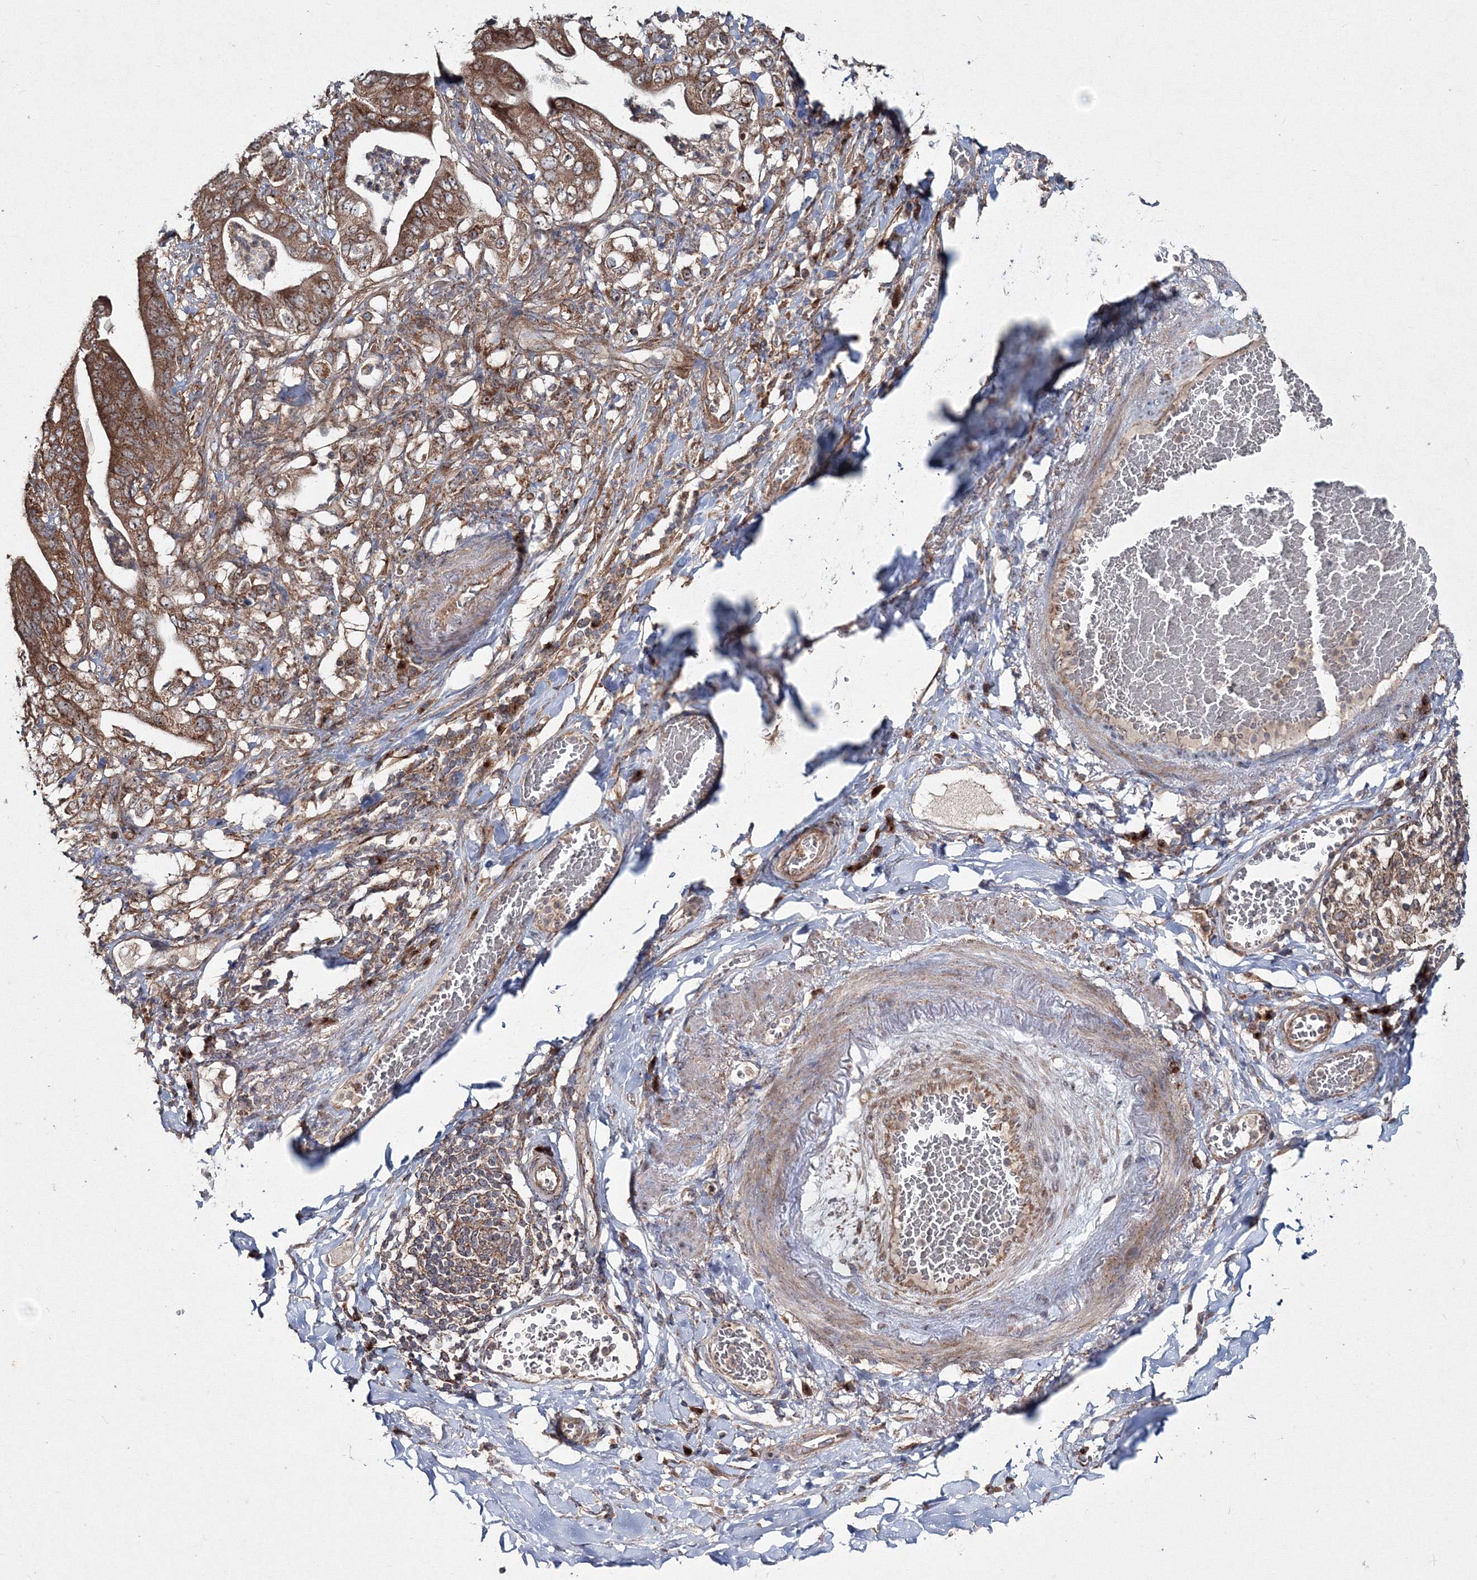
{"staining": {"intensity": "strong", "quantity": ">75%", "location": "cytoplasmic/membranous"}, "tissue": "stomach cancer", "cell_type": "Tumor cells", "image_type": "cancer", "snomed": [{"axis": "morphology", "description": "Adenocarcinoma, NOS"}, {"axis": "topography", "description": "Stomach"}], "caption": "A brown stain labels strong cytoplasmic/membranous staining of a protein in human stomach cancer tumor cells.", "gene": "PEX13", "patient": {"sex": "female", "age": 73}}